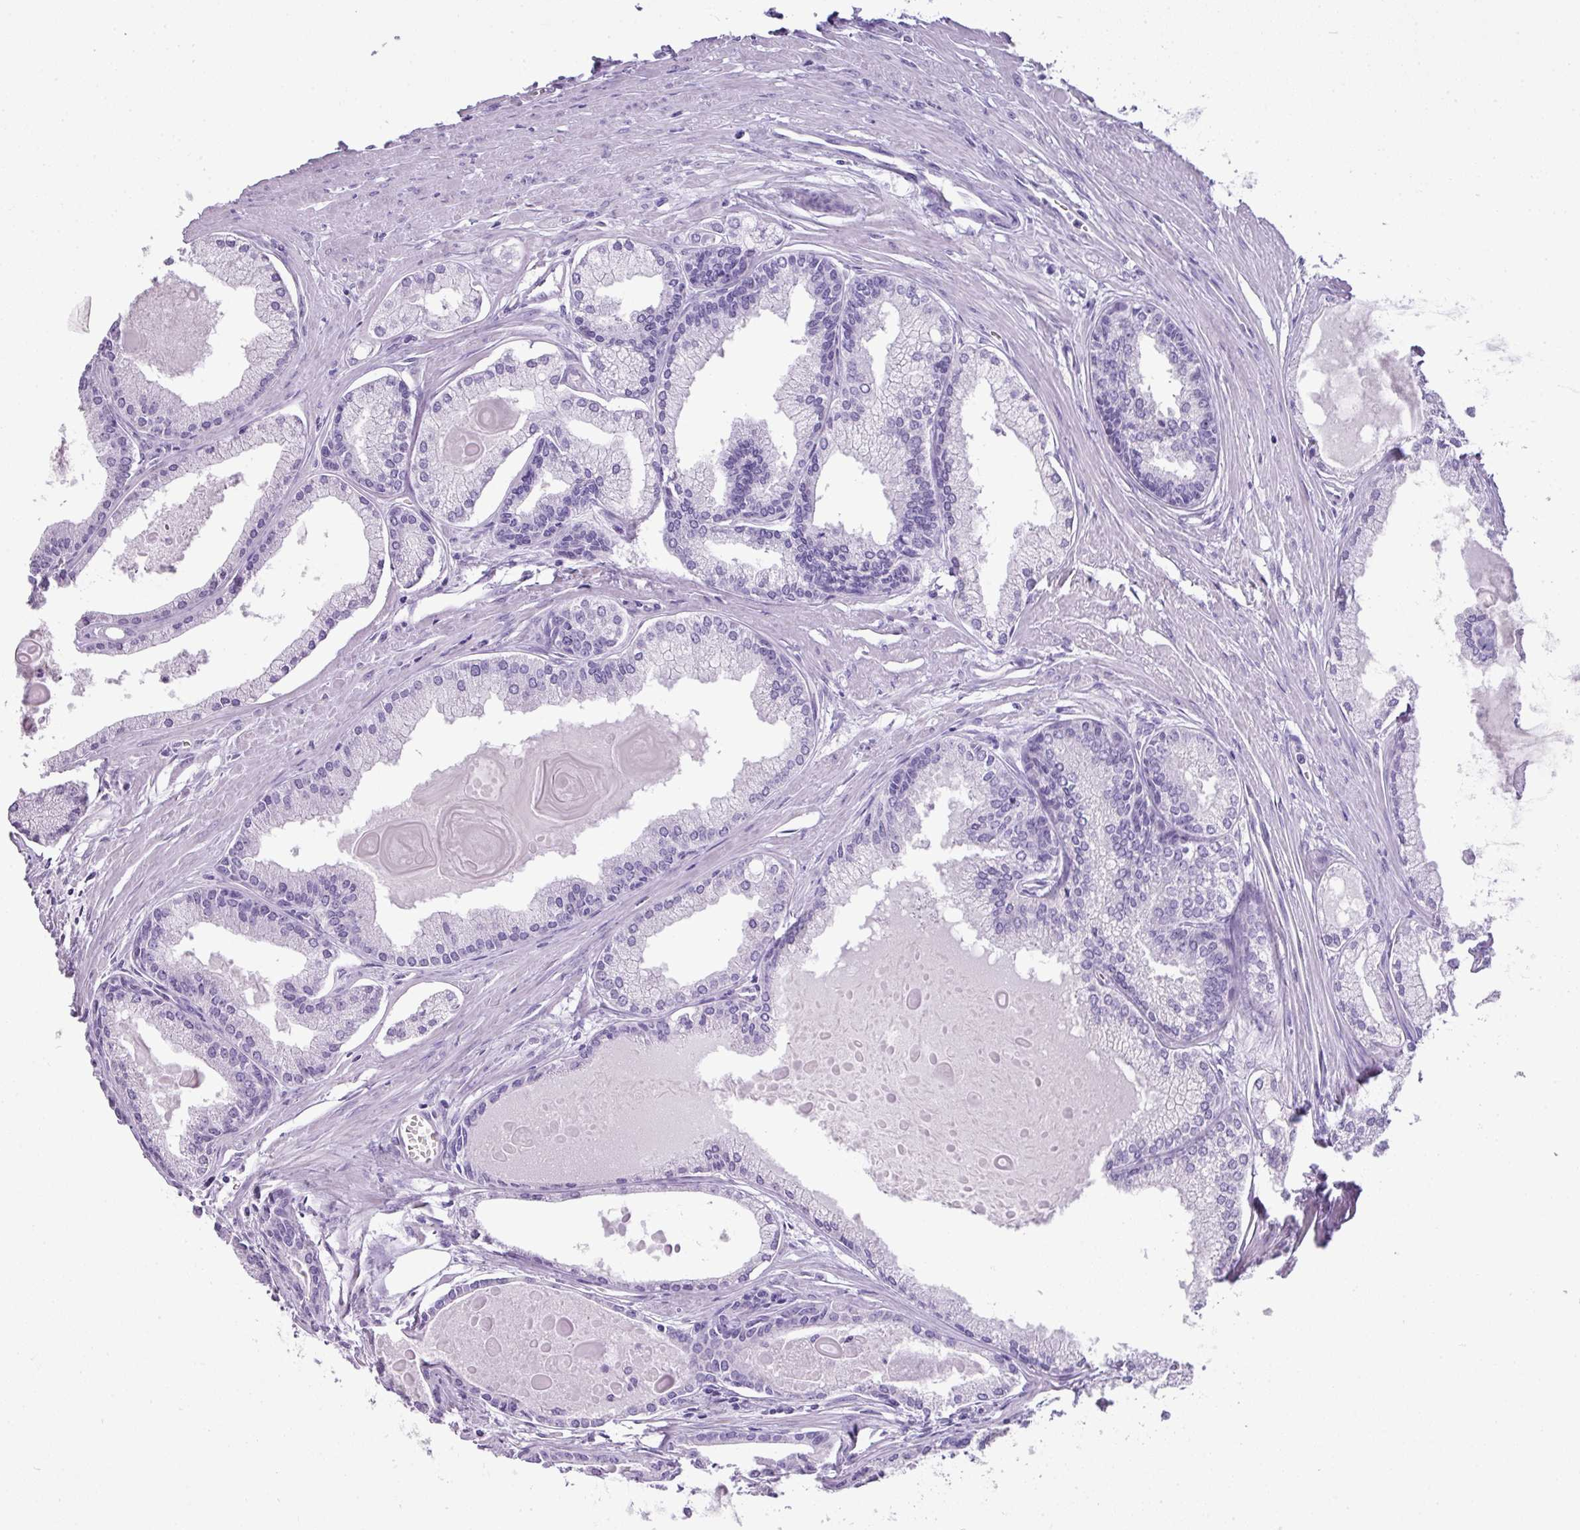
{"staining": {"intensity": "negative", "quantity": "none", "location": "none"}, "tissue": "prostate cancer", "cell_type": "Tumor cells", "image_type": "cancer", "snomed": [{"axis": "morphology", "description": "Adenocarcinoma, High grade"}, {"axis": "topography", "description": "Prostate"}], "caption": "Adenocarcinoma (high-grade) (prostate) was stained to show a protein in brown. There is no significant expression in tumor cells. (Brightfield microscopy of DAB (3,3'-diaminobenzidine) immunohistochemistry at high magnification).", "gene": "TNP1", "patient": {"sex": "male", "age": 68}}